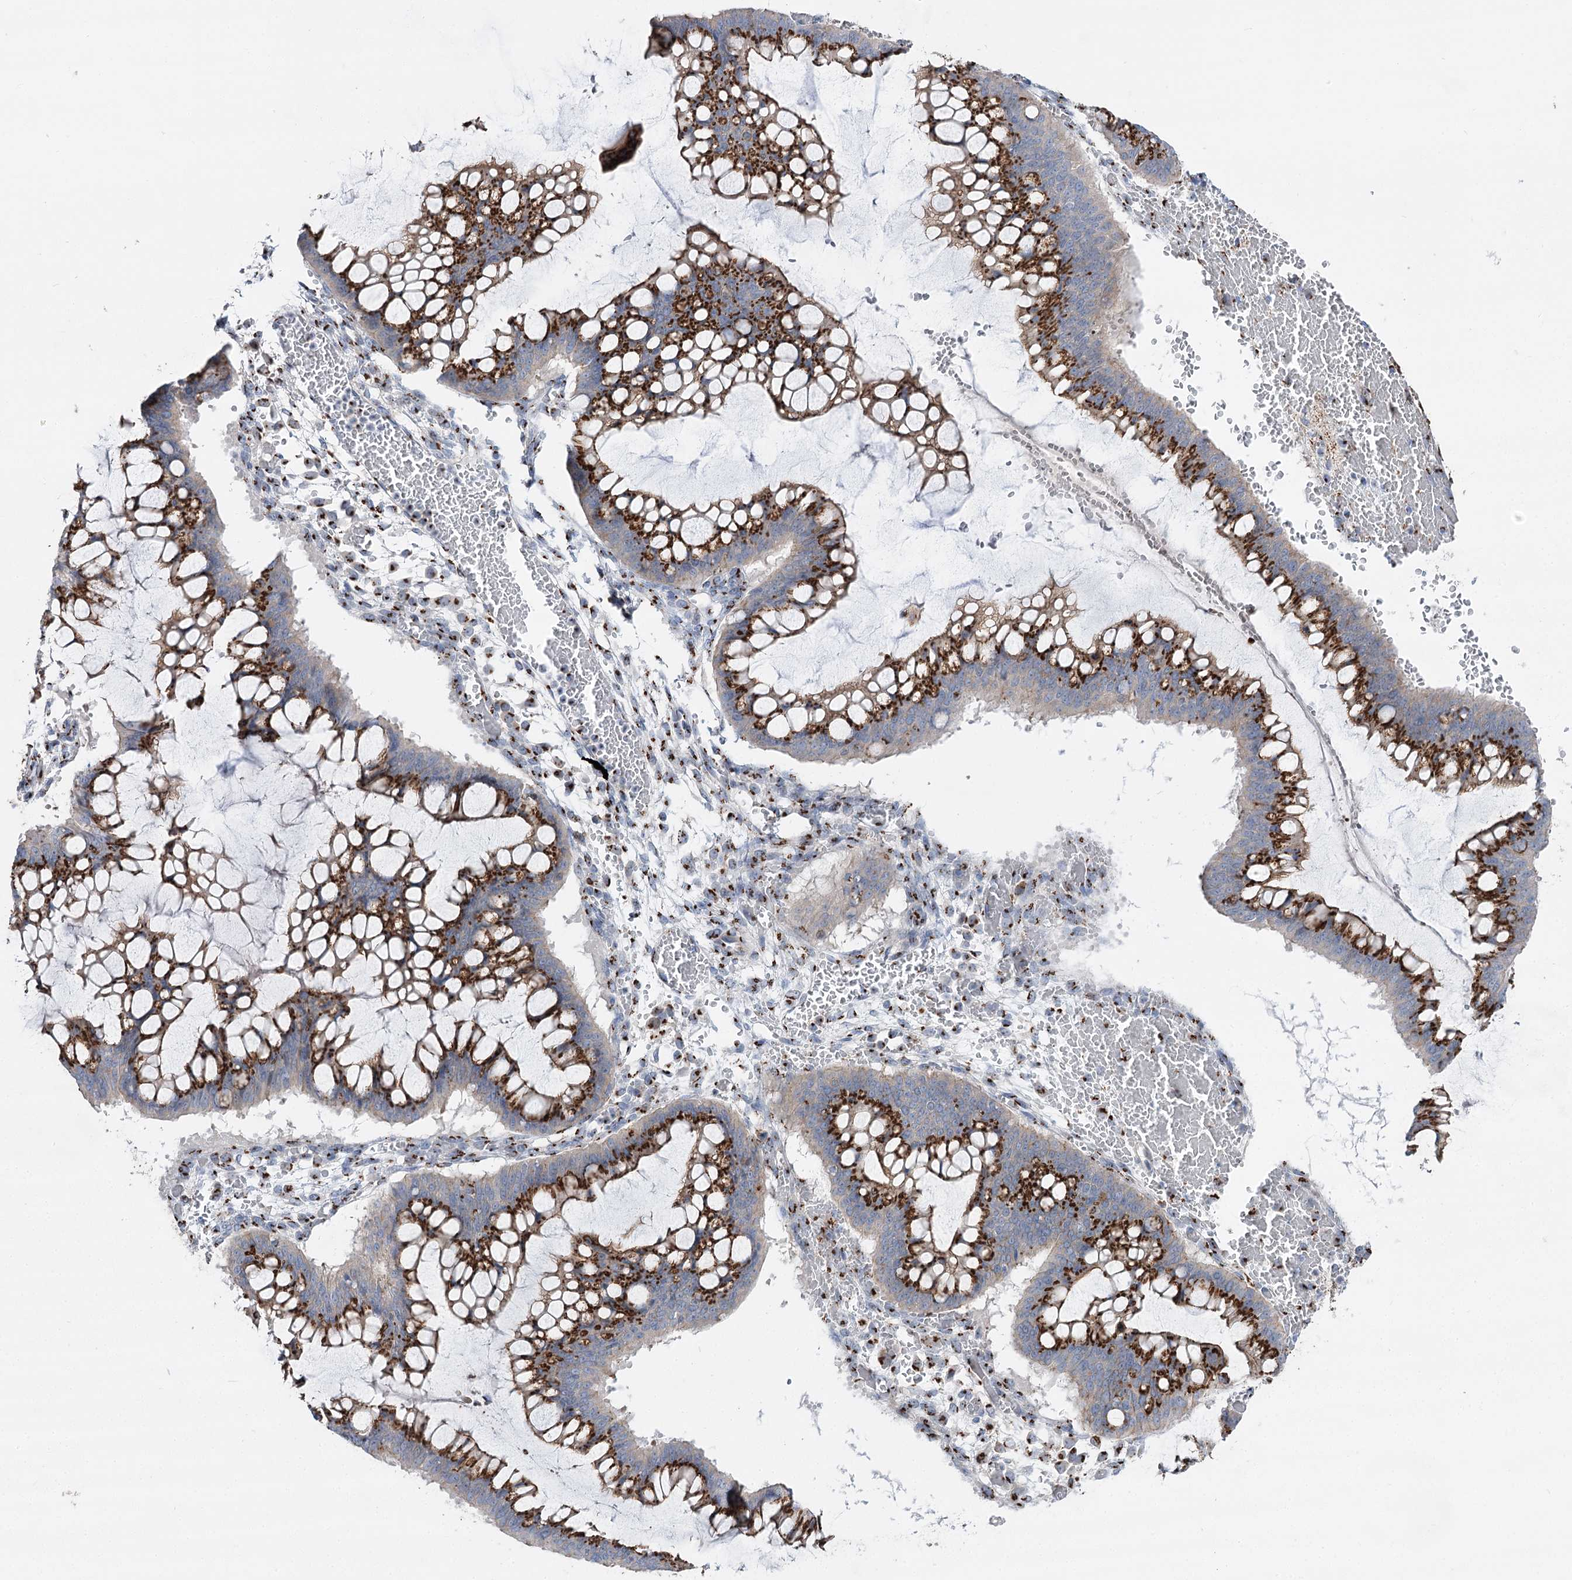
{"staining": {"intensity": "strong", "quantity": ">75%", "location": "cytoplasmic/membranous"}, "tissue": "ovarian cancer", "cell_type": "Tumor cells", "image_type": "cancer", "snomed": [{"axis": "morphology", "description": "Cystadenocarcinoma, mucinous, NOS"}, {"axis": "topography", "description": "Ovary"}], "caption": "Immunohistochemical staining of human ovarian cancer demonstrates high levels of strong cytoplasmic/membranous protein positivity in approximately >75% of tumor cells. The staining was performed using DAB (3,3'-diaminobenzidine), with brown indicating positive protein expression. Nuclei are stained blue with hematoxylin.", "gene": "TMEM165", "patient": {"sex": "female", "age": 73}}